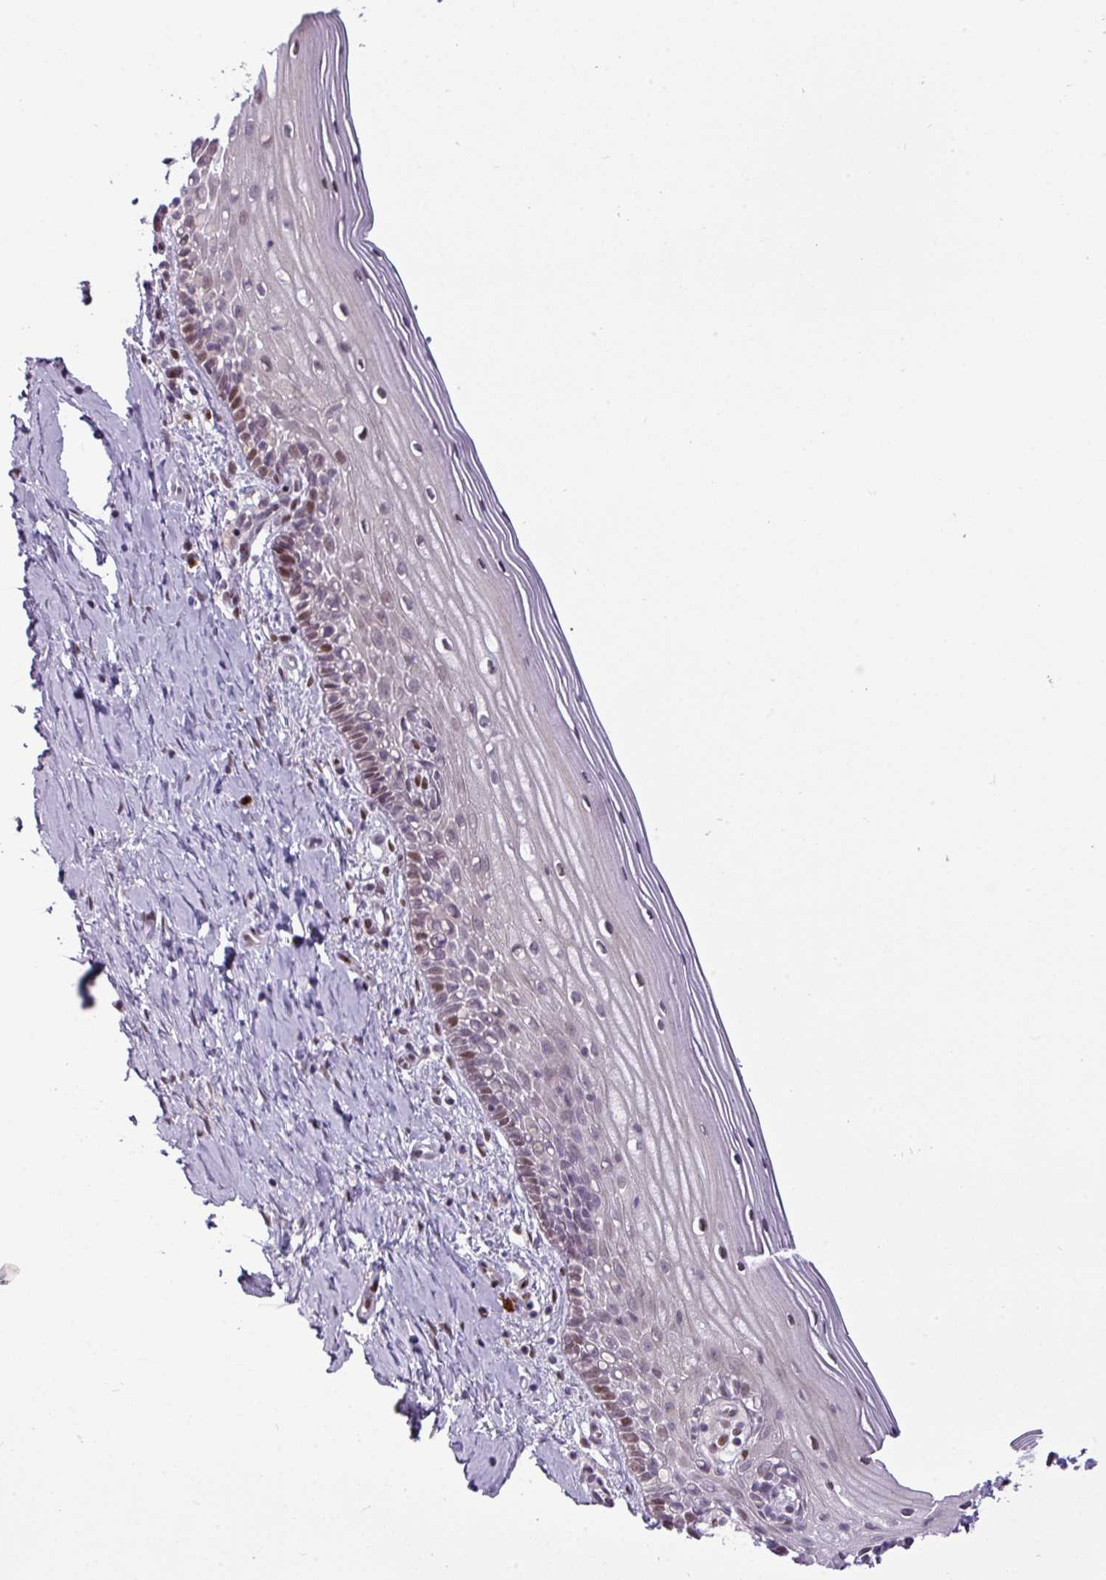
{"staining": {"intensity": "negative", "quantity": "none", "location": "none"}, "tissue": "cervix", "cell_type": "Glandular cells", "image_type": "normal", "snomed": [{"axis": "morphology", "description": "Normal tissue, NOS"}, {"axis": "topography", "description": "Cervix"}], "caption": "Immunohistochemical staining of normal cervix reveals no significant expression in glandular cells.", "gene": "SLC66A2", "patient": {"sex": "female", "age": 44}}